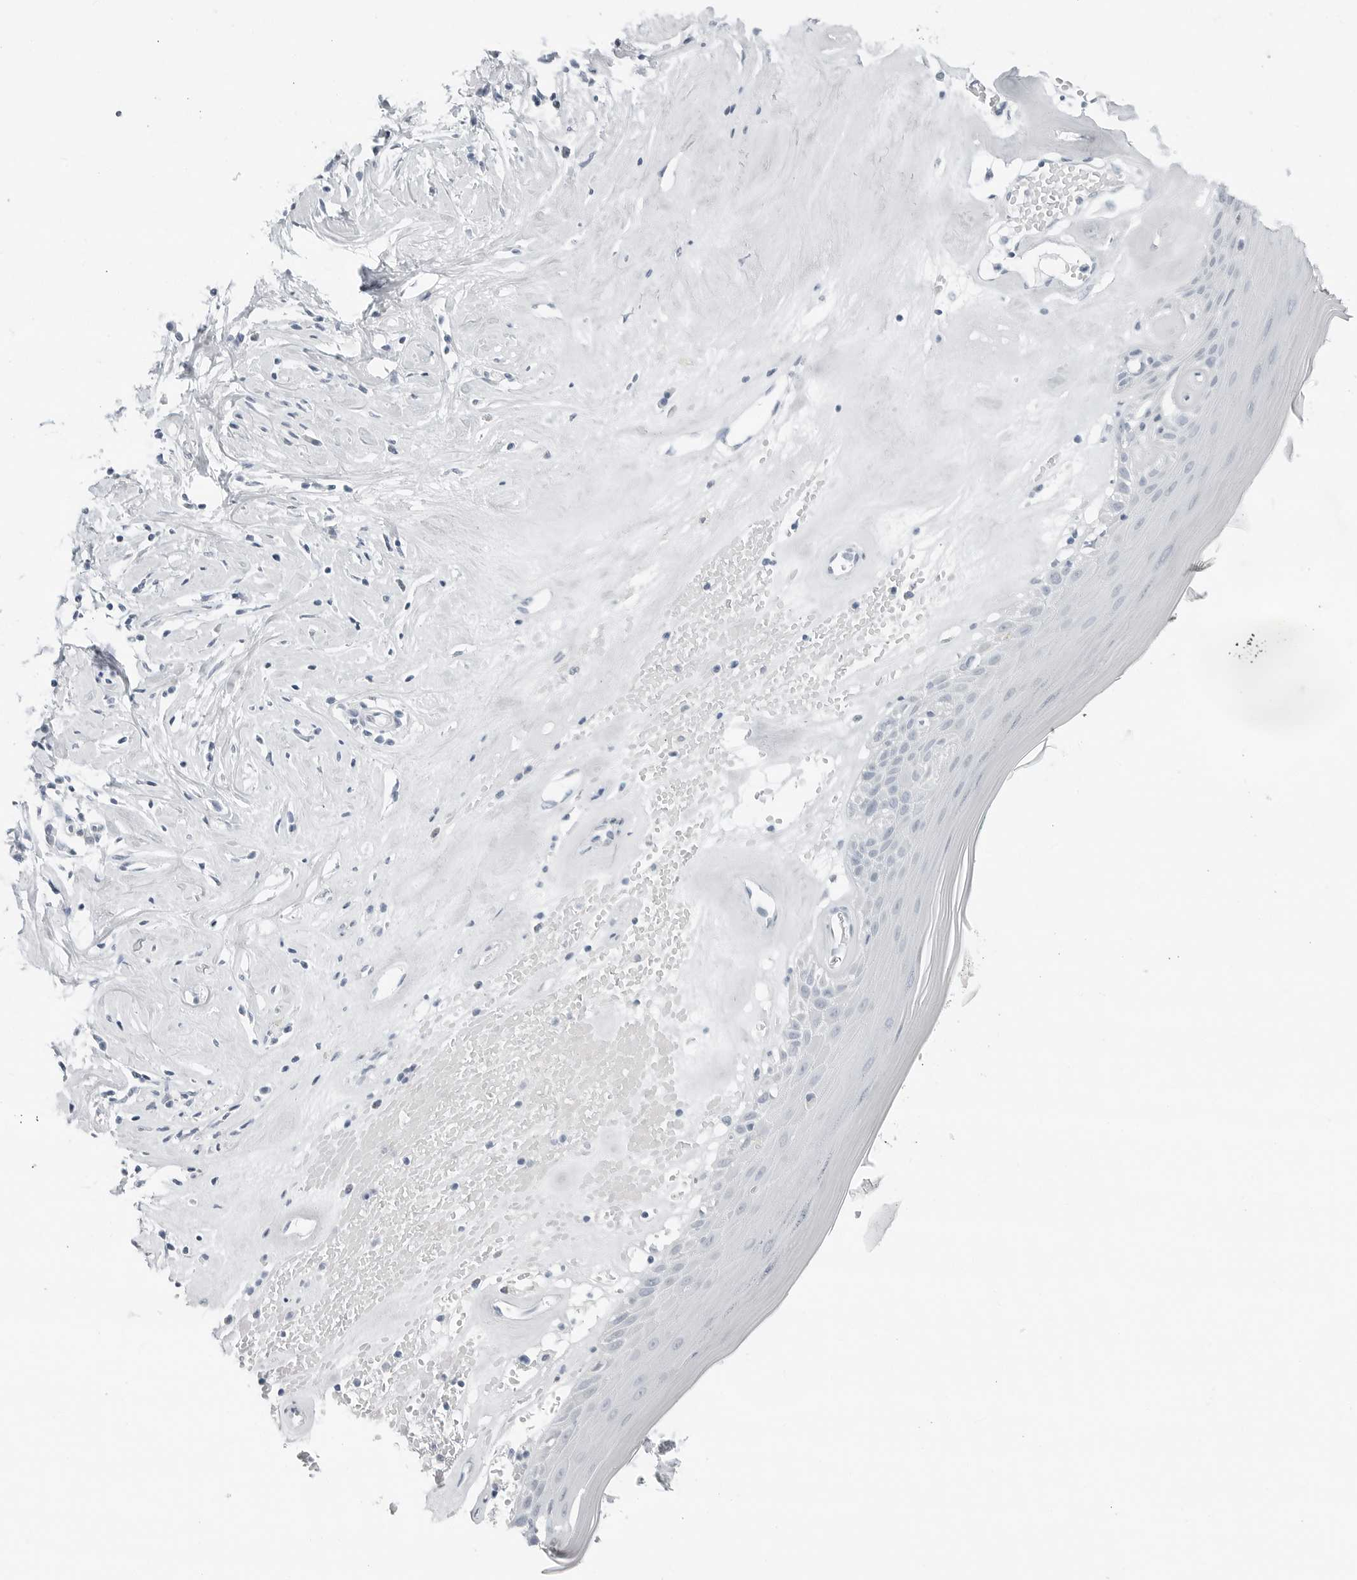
{"staining": {"intensity": "negative", "quantity": "none", "location": "none"}, "tissue": "skin", "cell_type": "Epidermal cells", "image_type": "normal", "snomed": [{"axis": "morphology", "description": "Normal tissue, NOS"}, {"axis": "morphology", "description": "Inflammation, NOS"}, {"axis": "topography", "description": "Vulva"}], "caption": "Immunohistochemistry micrograph of benign skin: skin stained with DAB displays no significant protein positivity in epidermal cells. (DAB (3,3'-diaminobenzidine) immunohistochemistry (IHC), high magnification).", "gene": "XIRP1", "patient": {"sex": "female", "age": 84}}